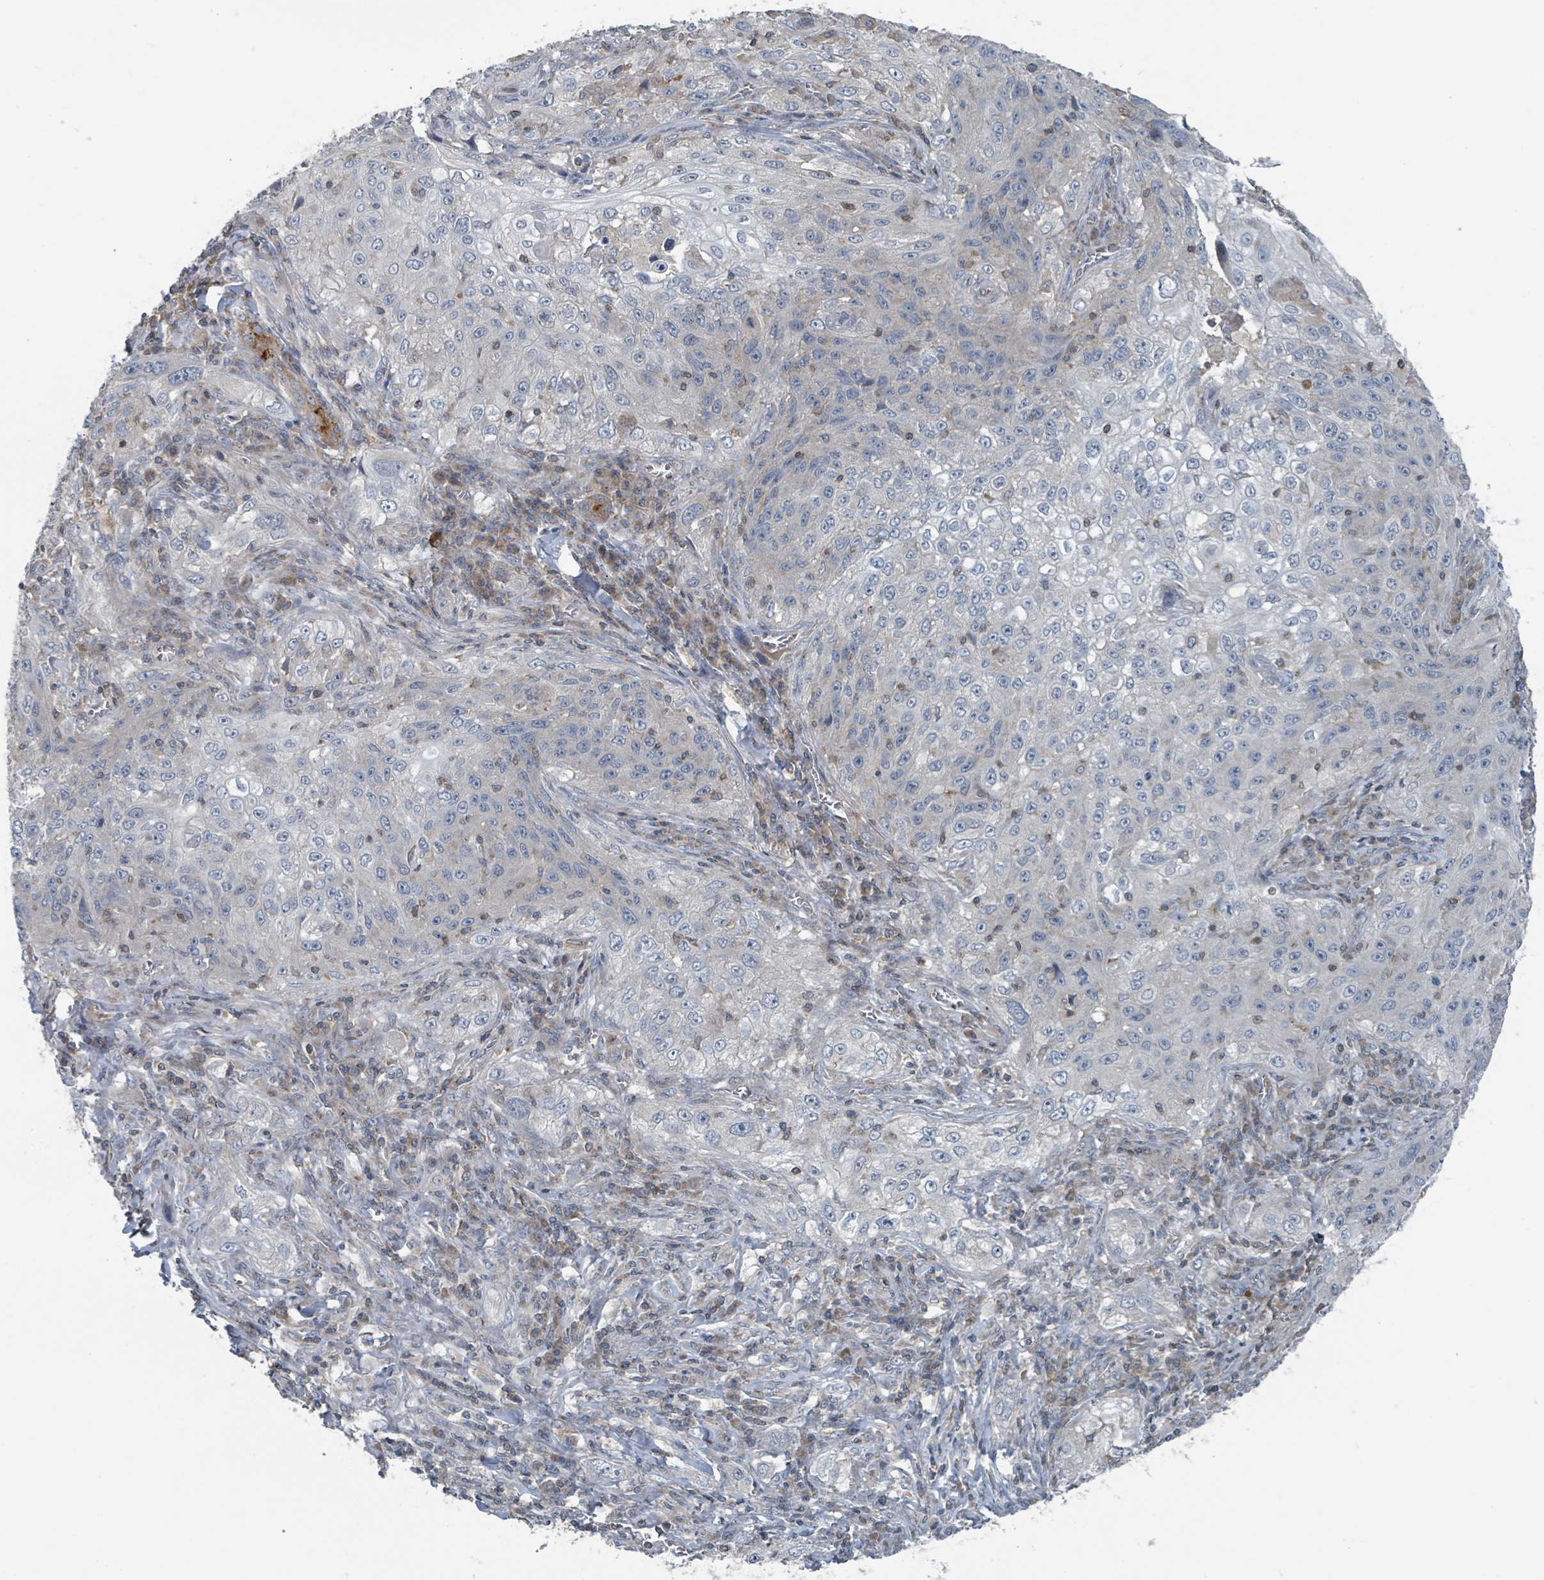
{"staining": {"intensity": "negative", "quantity": "none", "location": "none"}, "tissue": "lung cancer", "cell_type": "Tumor cells", "image_type": "cancer", "snomed": [{"axis": "morphology", "description": "Squamous cell carcinoma, NOS"}, {"axis": "topography", "description": "Lung"}], "caption": "A histopathology image of lung squamous cell carcinoma stained for a protein displays no brown staining in tumor cells.", "gene": "ACBD4", "patient": {"sex": "female", "age": 69}}